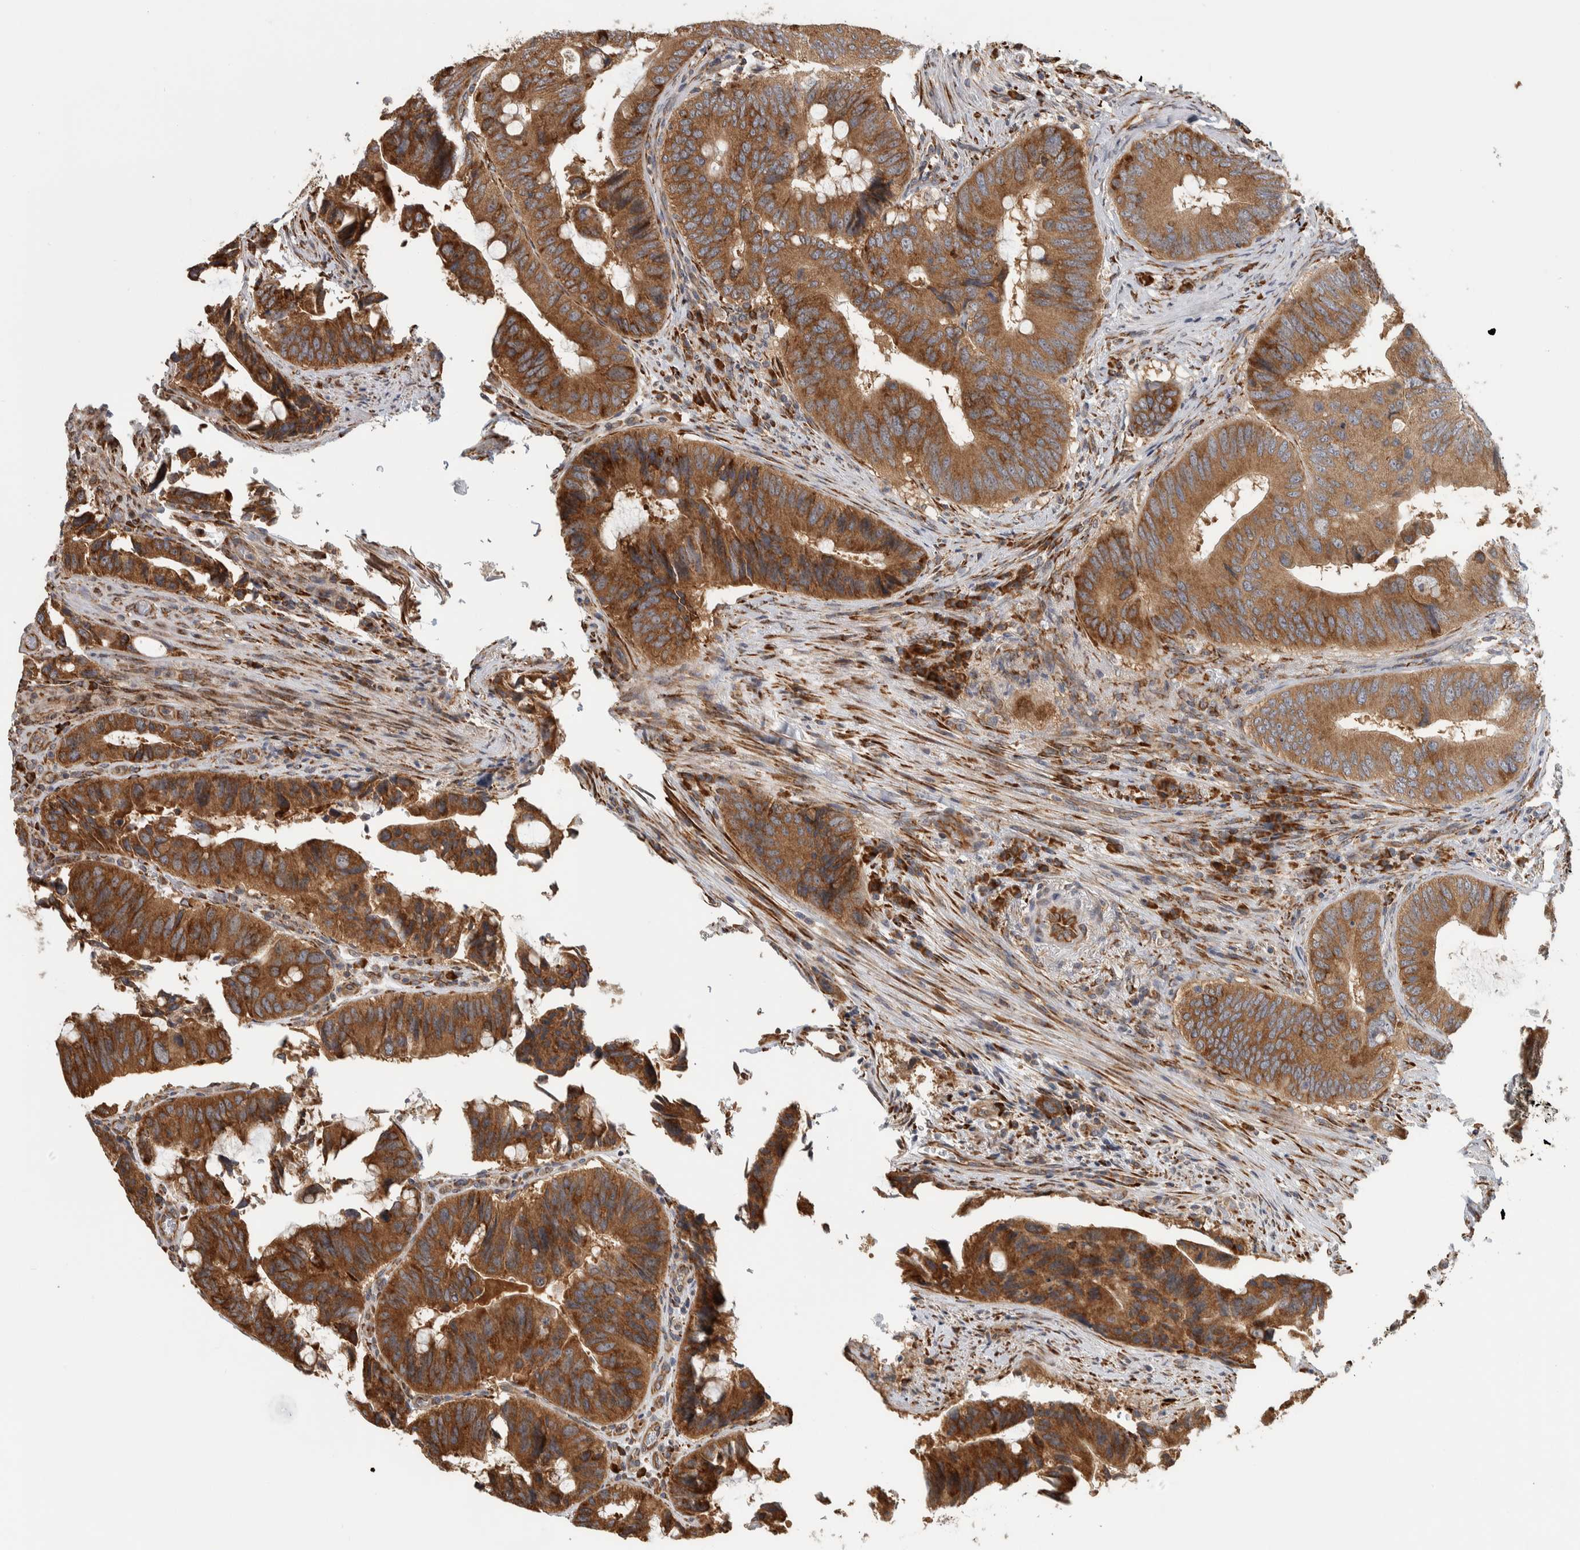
{"staining": {"intensity": "moderate", "quantity": ">75%", "location": "cytoplasmic/membranous"}, "tissue": "colorectal cancer", "cell_type": "Tumor cells", "image_type": "cancer", "snomed": [{"axis": "morphology", "description": "Adenocarcinoma, NOS"}, {"axis": "topography", "description": "Colon"}], "caption": "A micrograph showing moderate cytoplasmic/membranous positivity in approximately >75% of tumor cells in adenocarcinoma (colorectal), as visualized by brown immunohistochemical staining.", "gene": "EIF3H", "patient": {"sex": "male", "age": 71}}